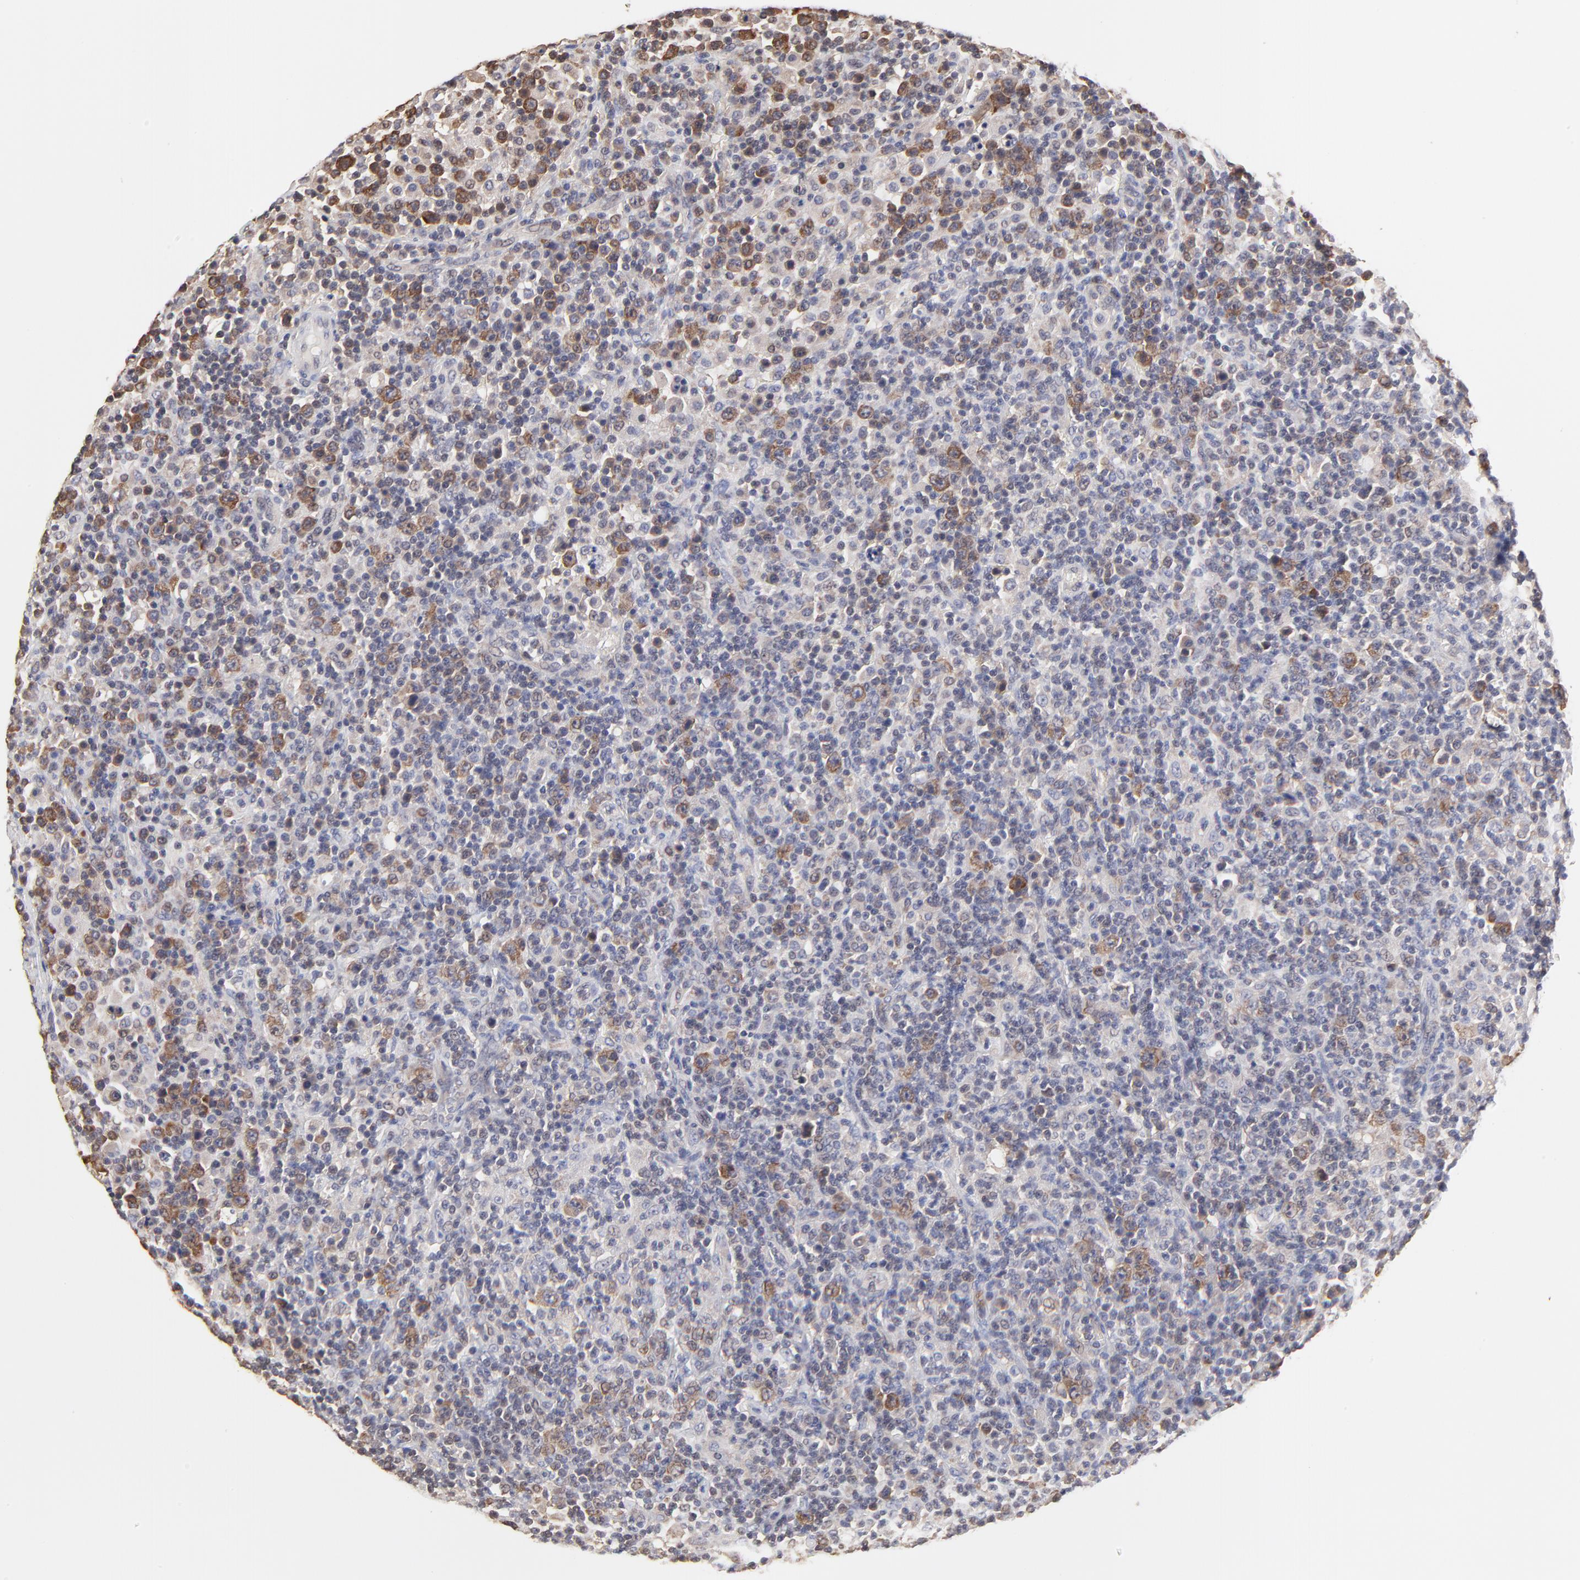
{"staining": {"intensity": "weak", "quantity": "25%-75%", "location": "cytoplasmic/membranous,nuclear"}, "tissue": "lymphoma", "cell_type": "Tumor cells", "image_type": "cancer", "snomed": [{"axis": "morphology", "description": "Hodgkin's disease, NOS"}, {"axis": "topography", "description": "Lymph node"}], "caption": "Hodgkin's disease tissue exhibits weak cytoplasmic/membranous and nuclear expression in approximately 25%-75% of tumor cells, visualized by immunohistochemistry.", "gene": "CCT2", "patient": {"sex": "male", "age": 65}}